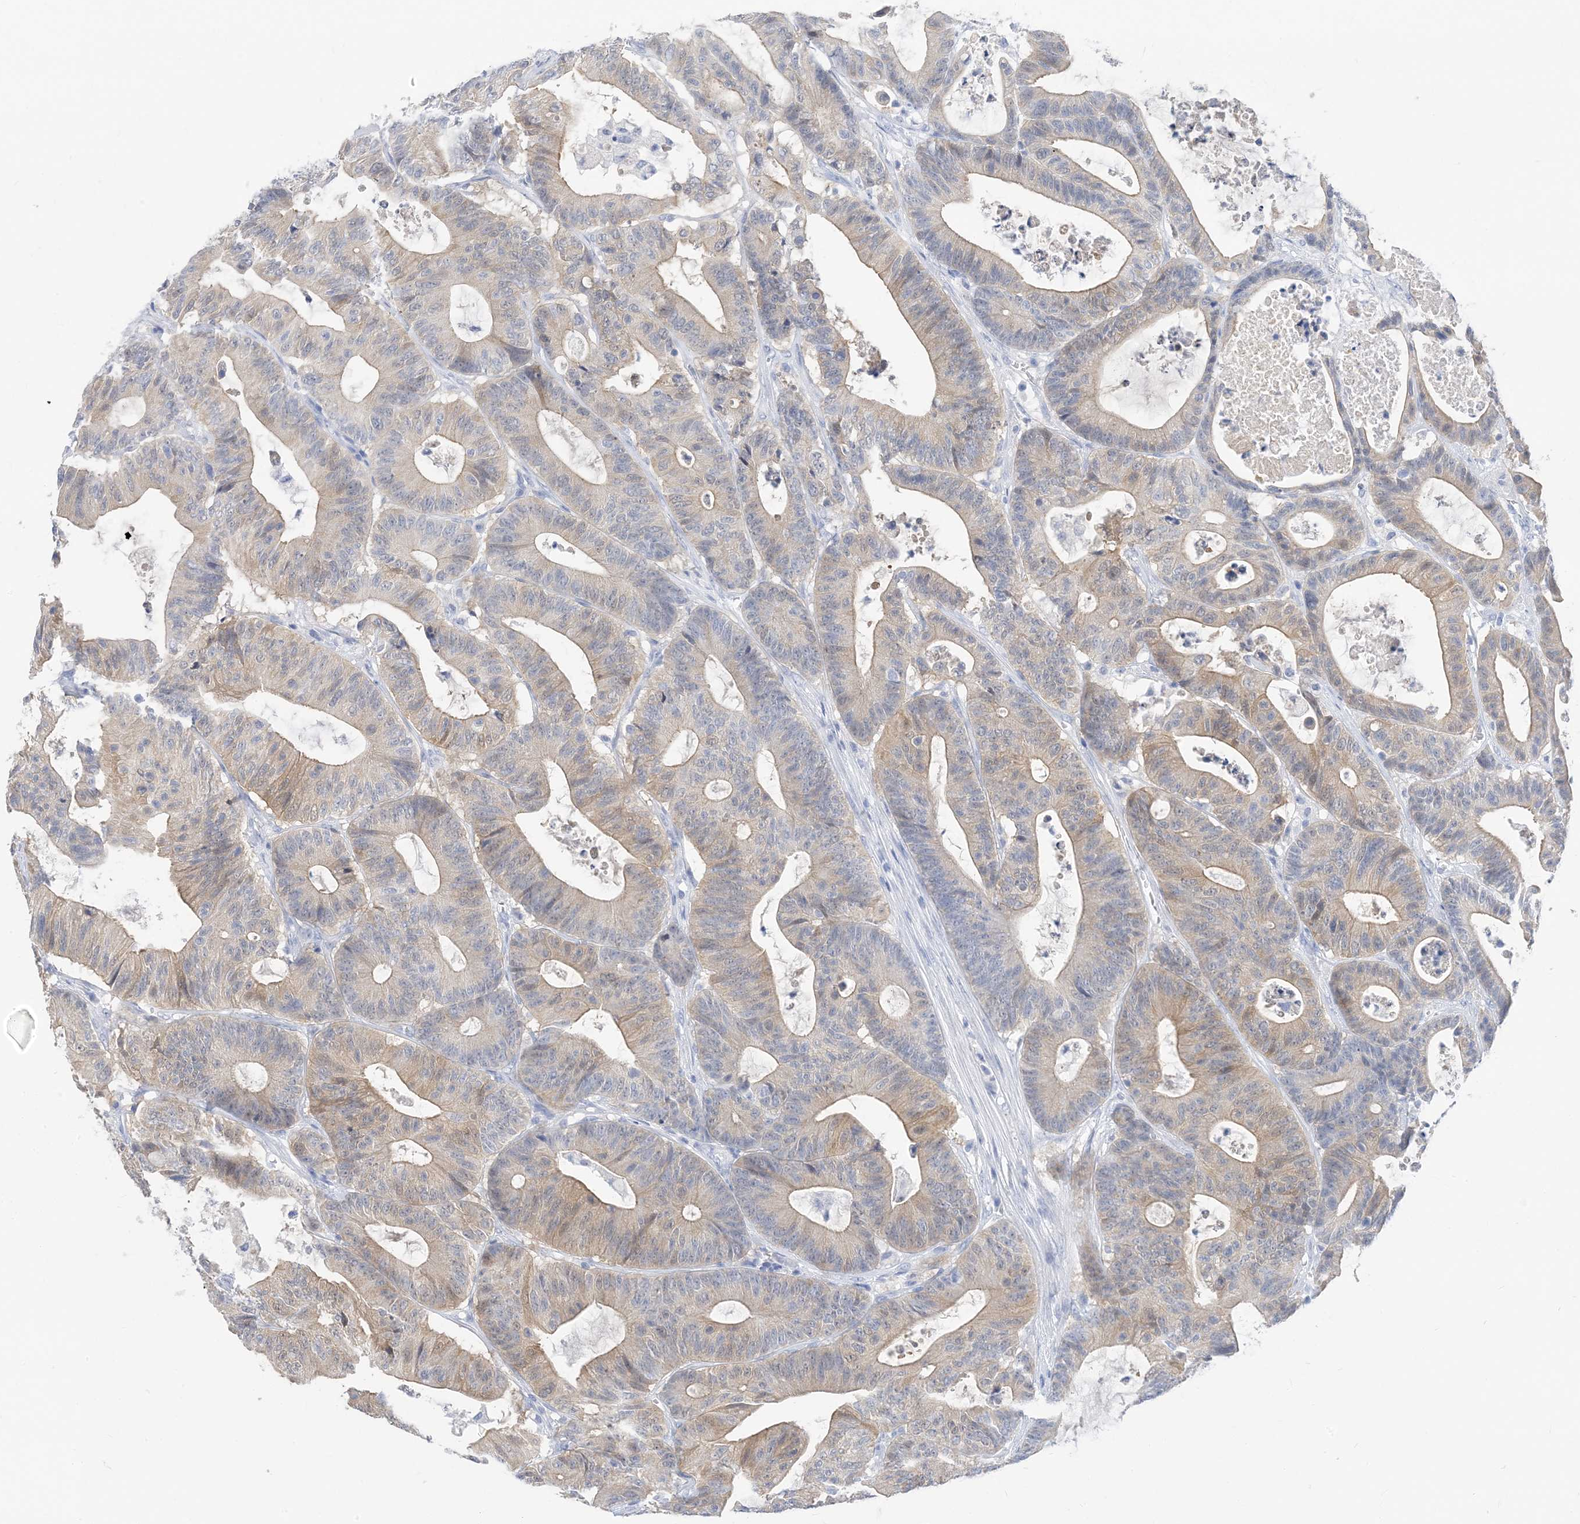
{"staining": {"intensity": "weak", "quantity": "25%-75%", "location": "cytoplasmic/membranous"}, "tissue": "colorectal cancer", "cell_type": "Tumor cells", "image_type": "cancer", "snomed": [{"axis": "morphology", "description": "Adenocarcinoma, NOS"}, {"axis": "topography", "description": "Colon"}], "caption": "Protein expression analysis of human colorectal cancer reveals weak cytoplasmic/membranous positivity in approximately 25%-75% of tumor cells.", "gene": "SH3YL1", "patient": {"sex": "female", "age": 84}}